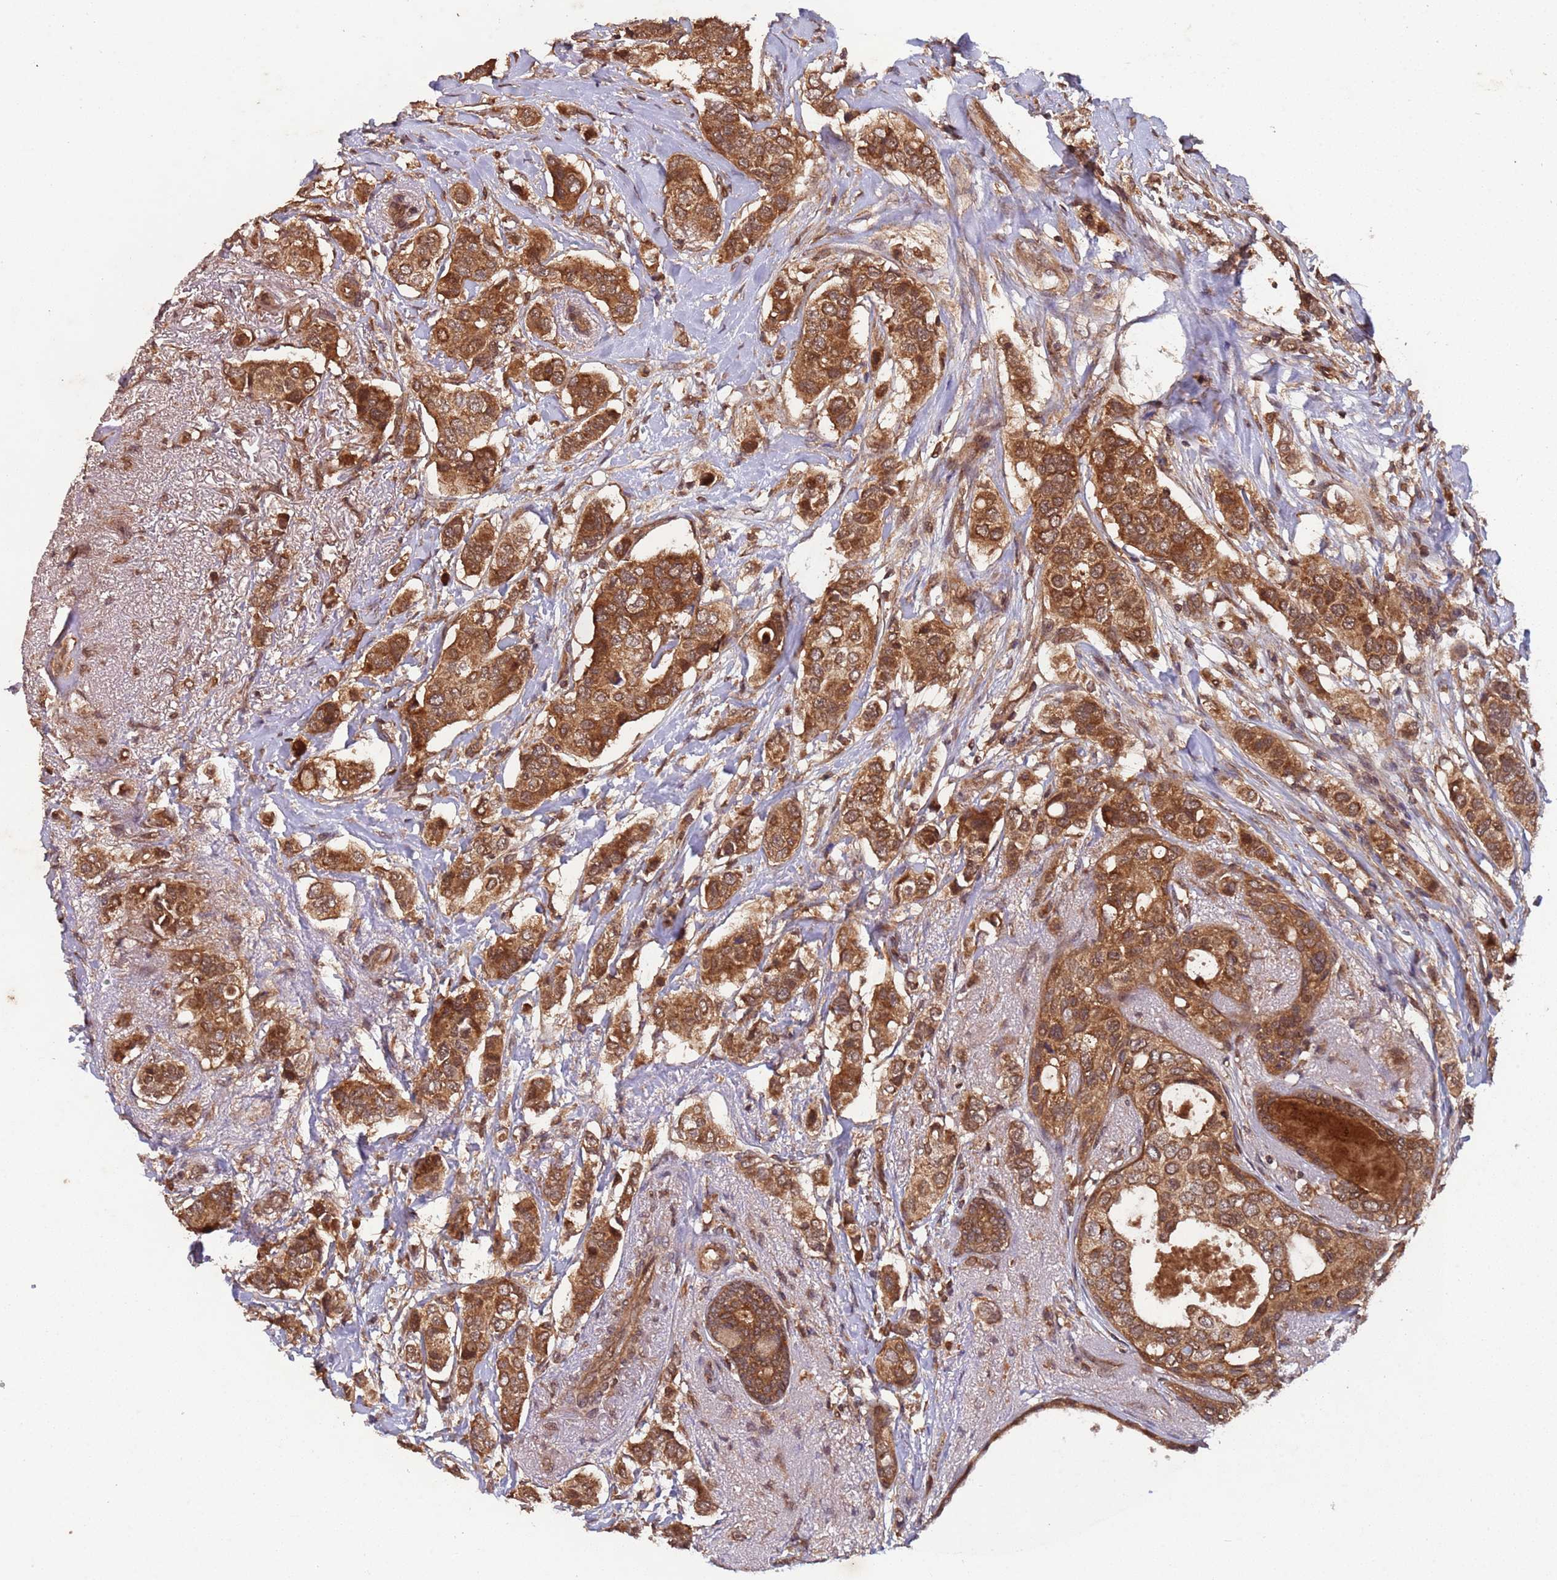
{"staining": {"intensity": "strong", "quantity": ">75%", "location": "cytoplasmic/membranous"}, "tissue": "breast cancer", "cell_type": "Tumor cells", "image_type": "cancer", "snomed": [{"axis": "morphology", "description": "Lobular carcinoma"}, {"axis": "topography", "description": "Breast"}], "caption": "Immunohistochemistry image of human breast lobular carcinoma stained for a protein (brown), which shows high levels of strong cytoplasmic/membranous staining in about >75% of tumor cells.", "gene": "ERI1", "patient": {"sex": "female", "age": 51}}